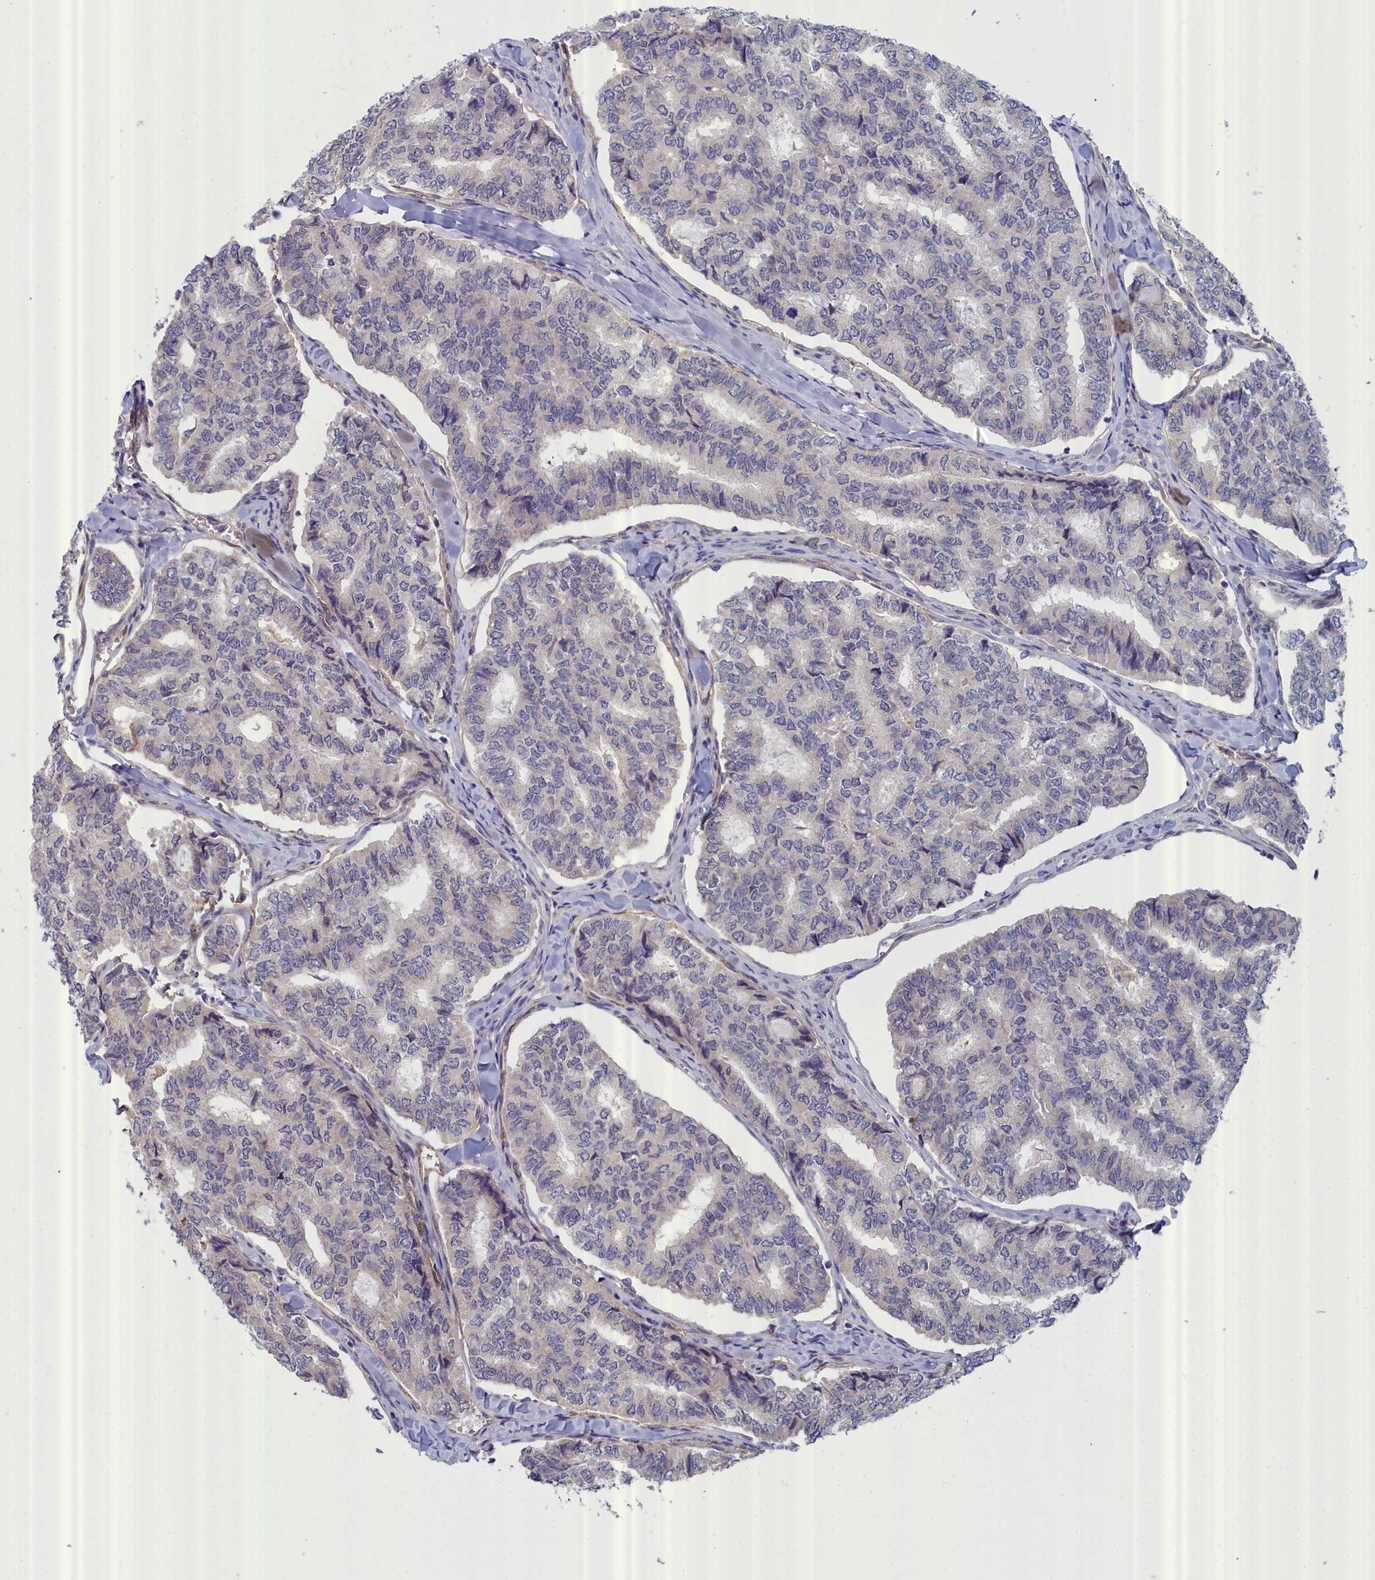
{"staining": {"intensity": "negative", "quantity": "none", "location": "none"}, "tissue": "thyroid cancer", "cell_type": "Tumor cells", "image_type": "cancer", "snomed": [{"axis": "morphology", "description": "Papillary adenocarcinoma, NOS"}, {"axis": "topography", "description": "Thyroid gland"}], "caption": "The micrograph exhibits no staining of tumor cells in thyroid cancer.", "gene": "RDX", "patient": {"sex": "female", "age": 35}}